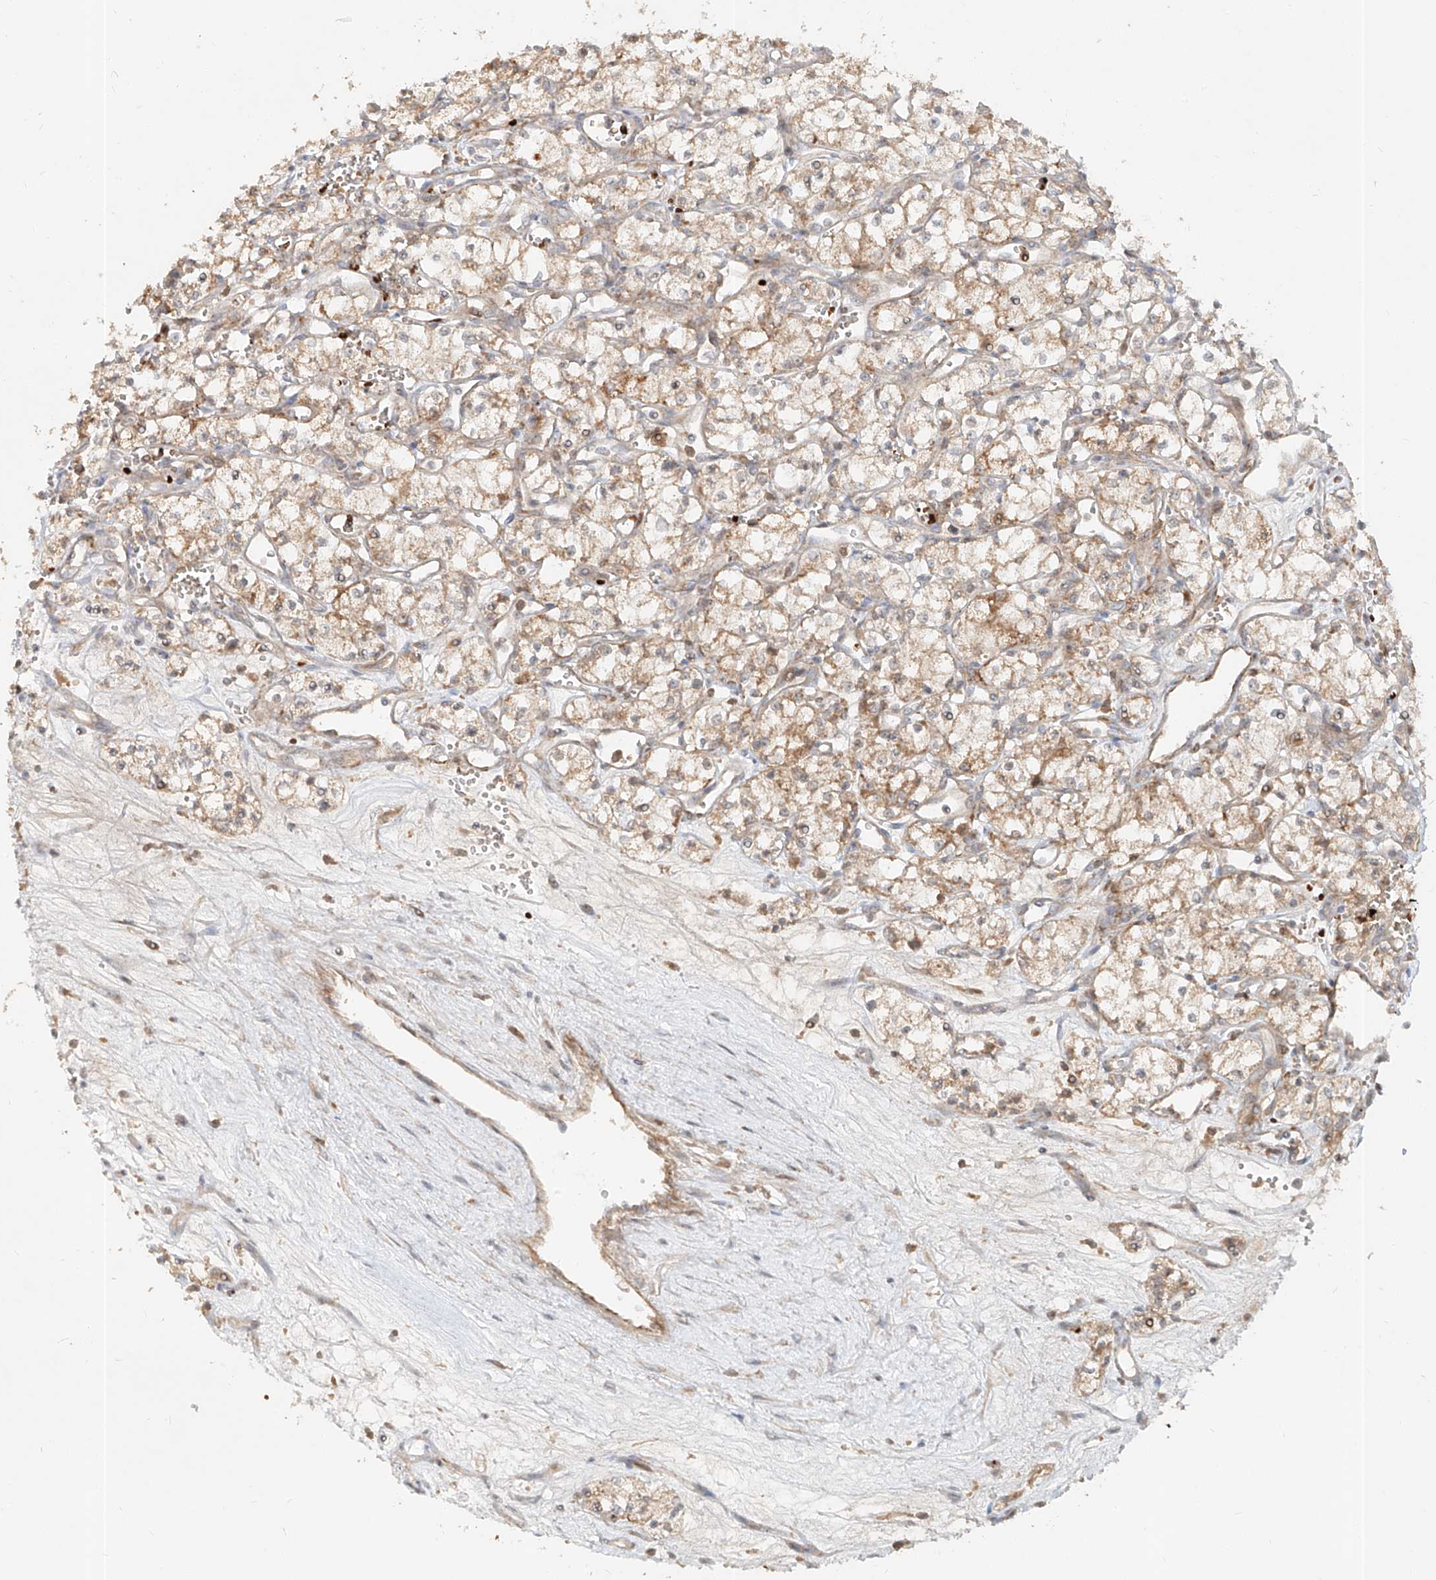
{"staining": {"intensity": "weak", "quantity": "25%-75%", "location": "cytoplasmic/membranous"}, "tissue": "renal cancer", "cell_type": "Tumor cells", "image_type": "cancer", "snomed": [{"axis": "morphology", "description": "Adenocarcinoma, NOS"}, {"axis": "topography", "description": "Kidney"}], "caption": "DAB immunohistochemical staining of human adenocarcinoma (renal) exhibits weak cytoplasmic/membranous protein expression in about 25%-75% of tumor cells.", "gene": "FGD2", "patient": {"sex": "male", "age": 59}}